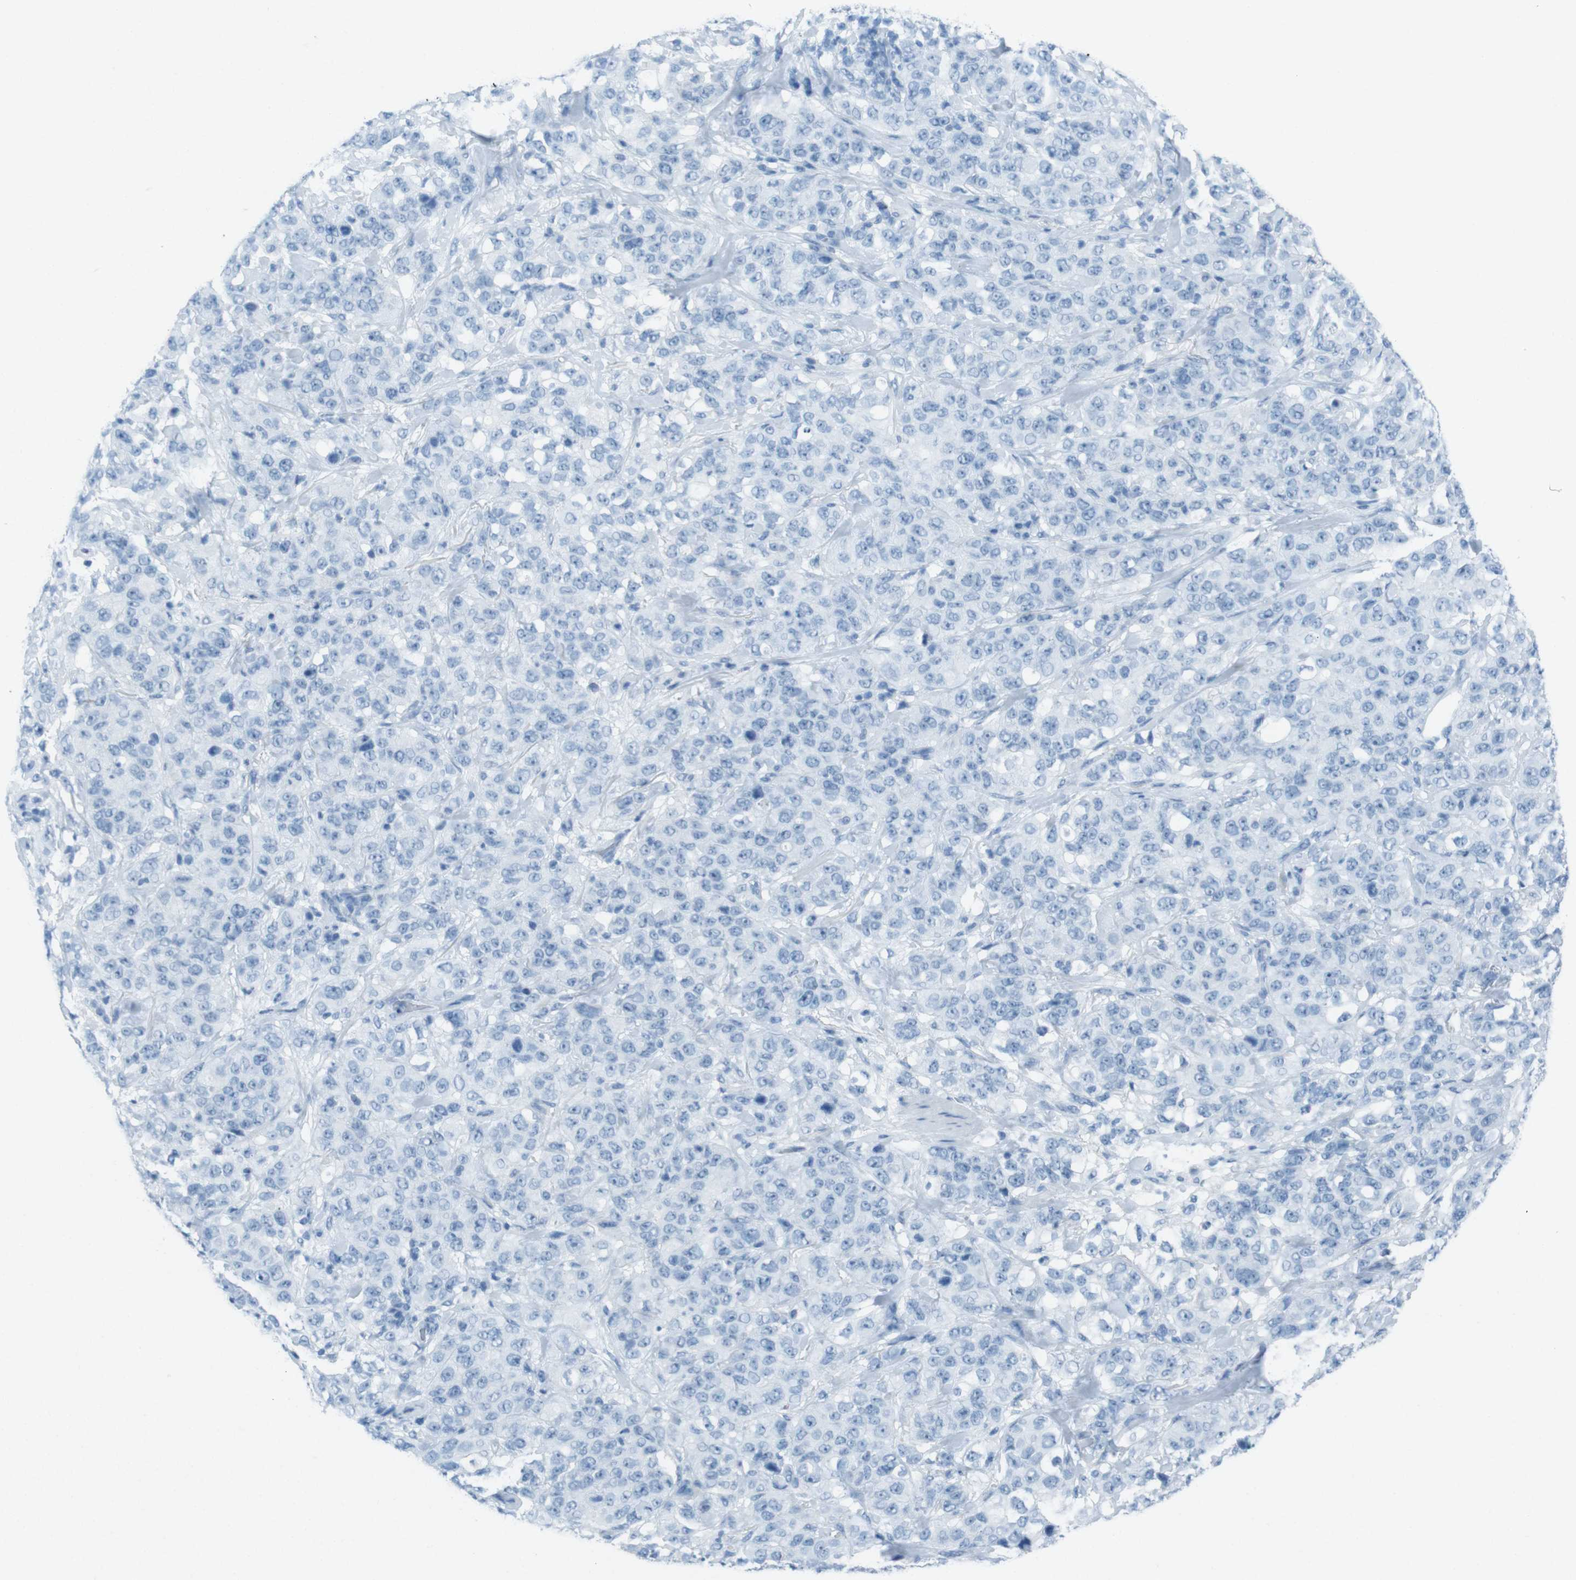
{"staining": {"intensity": "negative", "quantity": "none", "location": "none"}, "tissue": "stomach cancer", "cell_type": "Tumor cells", "image_type": "cancer", "snomed": [{"axis": "morphology", "description": "Adenocarcinoma, NOS"}, {"axis": "topography", "description": "Stomach"}], "caption": "High magnification brightfield microscopy of stomach cancer (adenocarcinoma) stained with DAB (brown) and counterstained with hematoxylin (blue): tumor cells show no significant staining.", "gene": "TMEM207", "patient": {"sex": "male", "age": 48}}